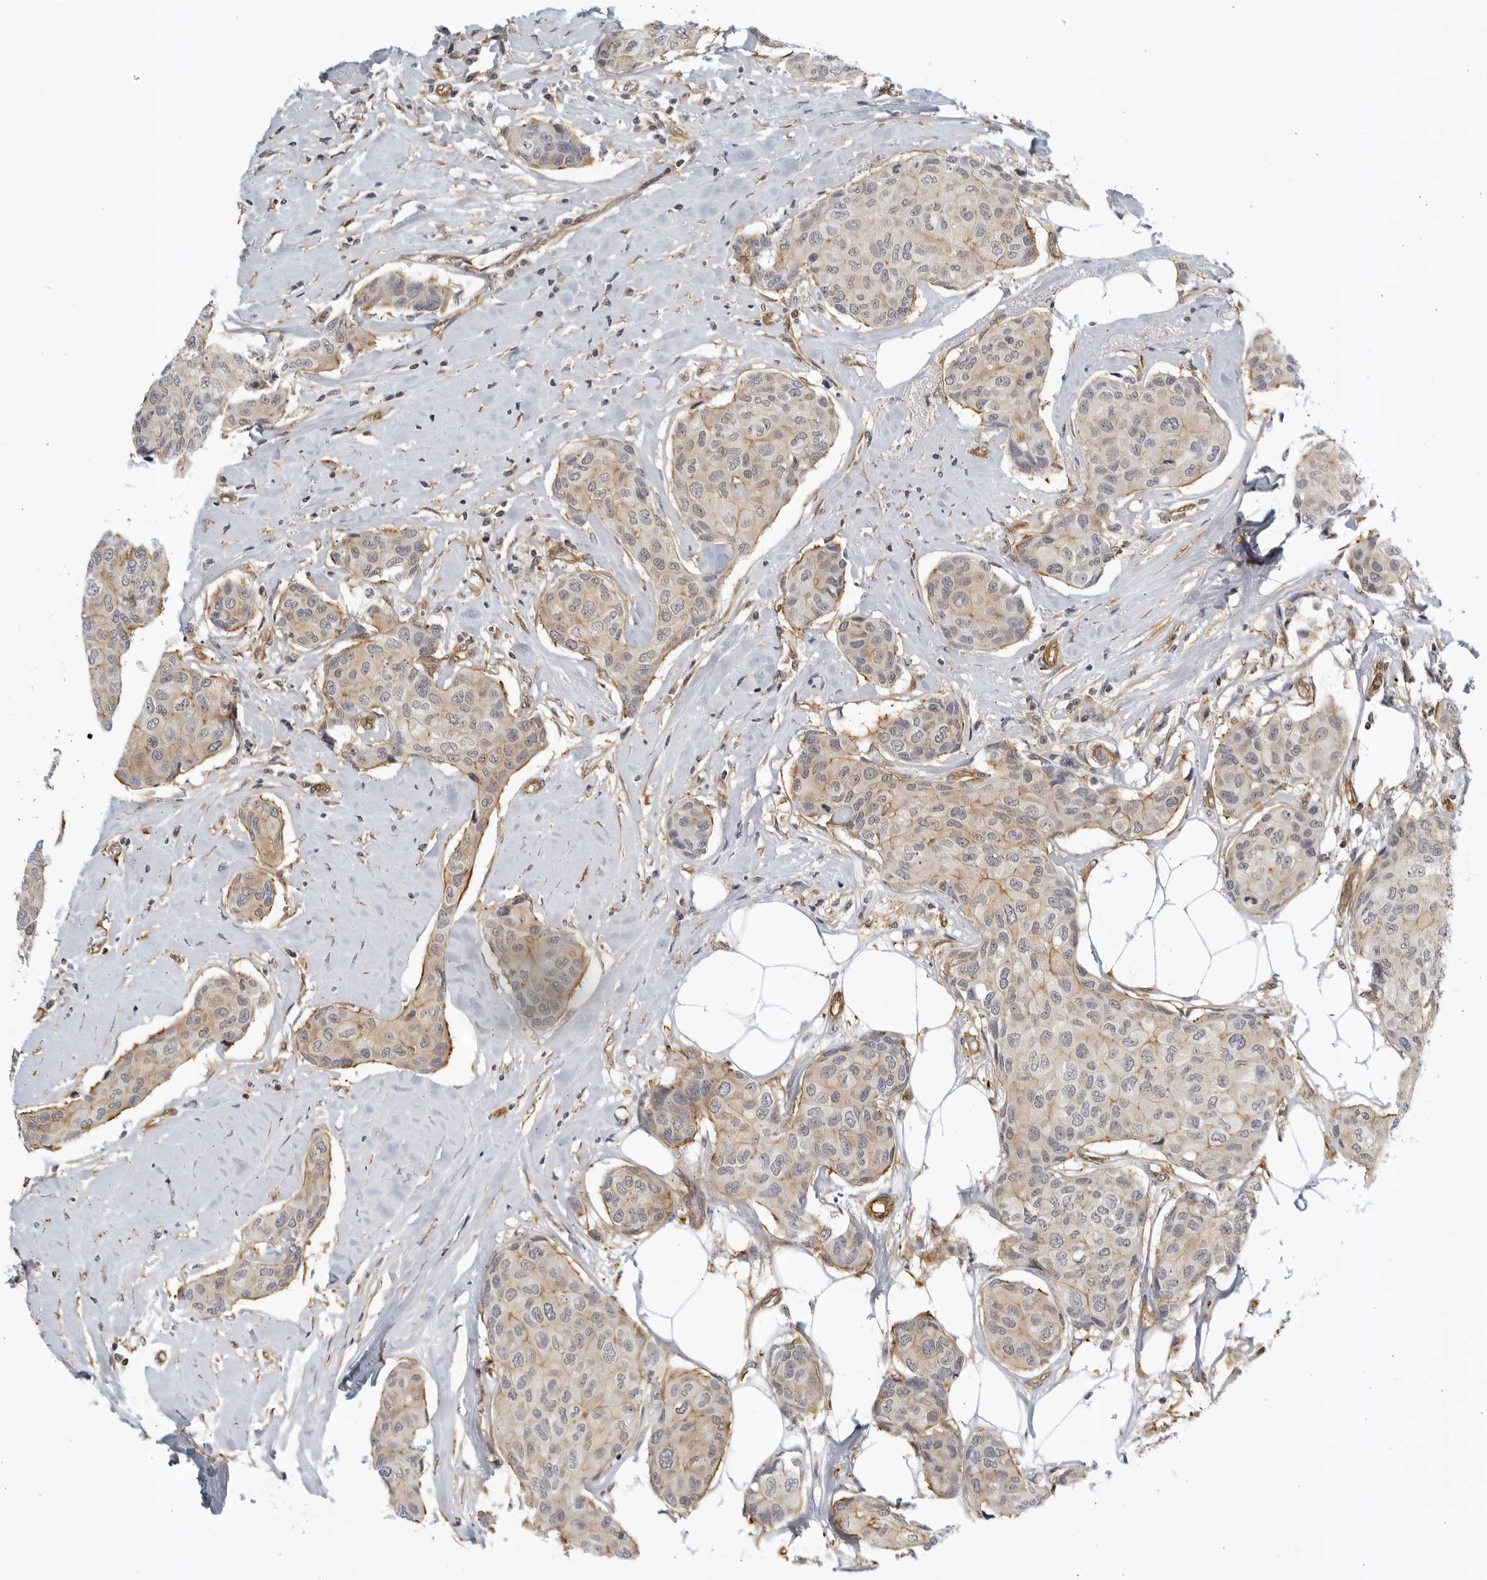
{"staining": {"intensity": "weak", "quantity": ">75%", "location": "cytoplasmic/membranous"}, "tissue": "breast cancer", "cell_type": "Tumor cells", "image_type": "cancer", "snomed": [{"axis": "morphology", "description": "Duct carcinoma"}, {"axis": "topography", "description": "Breast"}], "caption": "Immunohistochemistry (IHC) micrograph of neoplastic tissue: breast cancer (infiltrating ductal carcinoma) stained using IHC demonstrates low levels of weak protein expression localized specifically in the cytoplasmic/membranous of tumor cells, appearing as a cytoplasmic/membranous brown color.", "gene": "SERTAD4", "patient": {"sex": "female", "age": 80}}